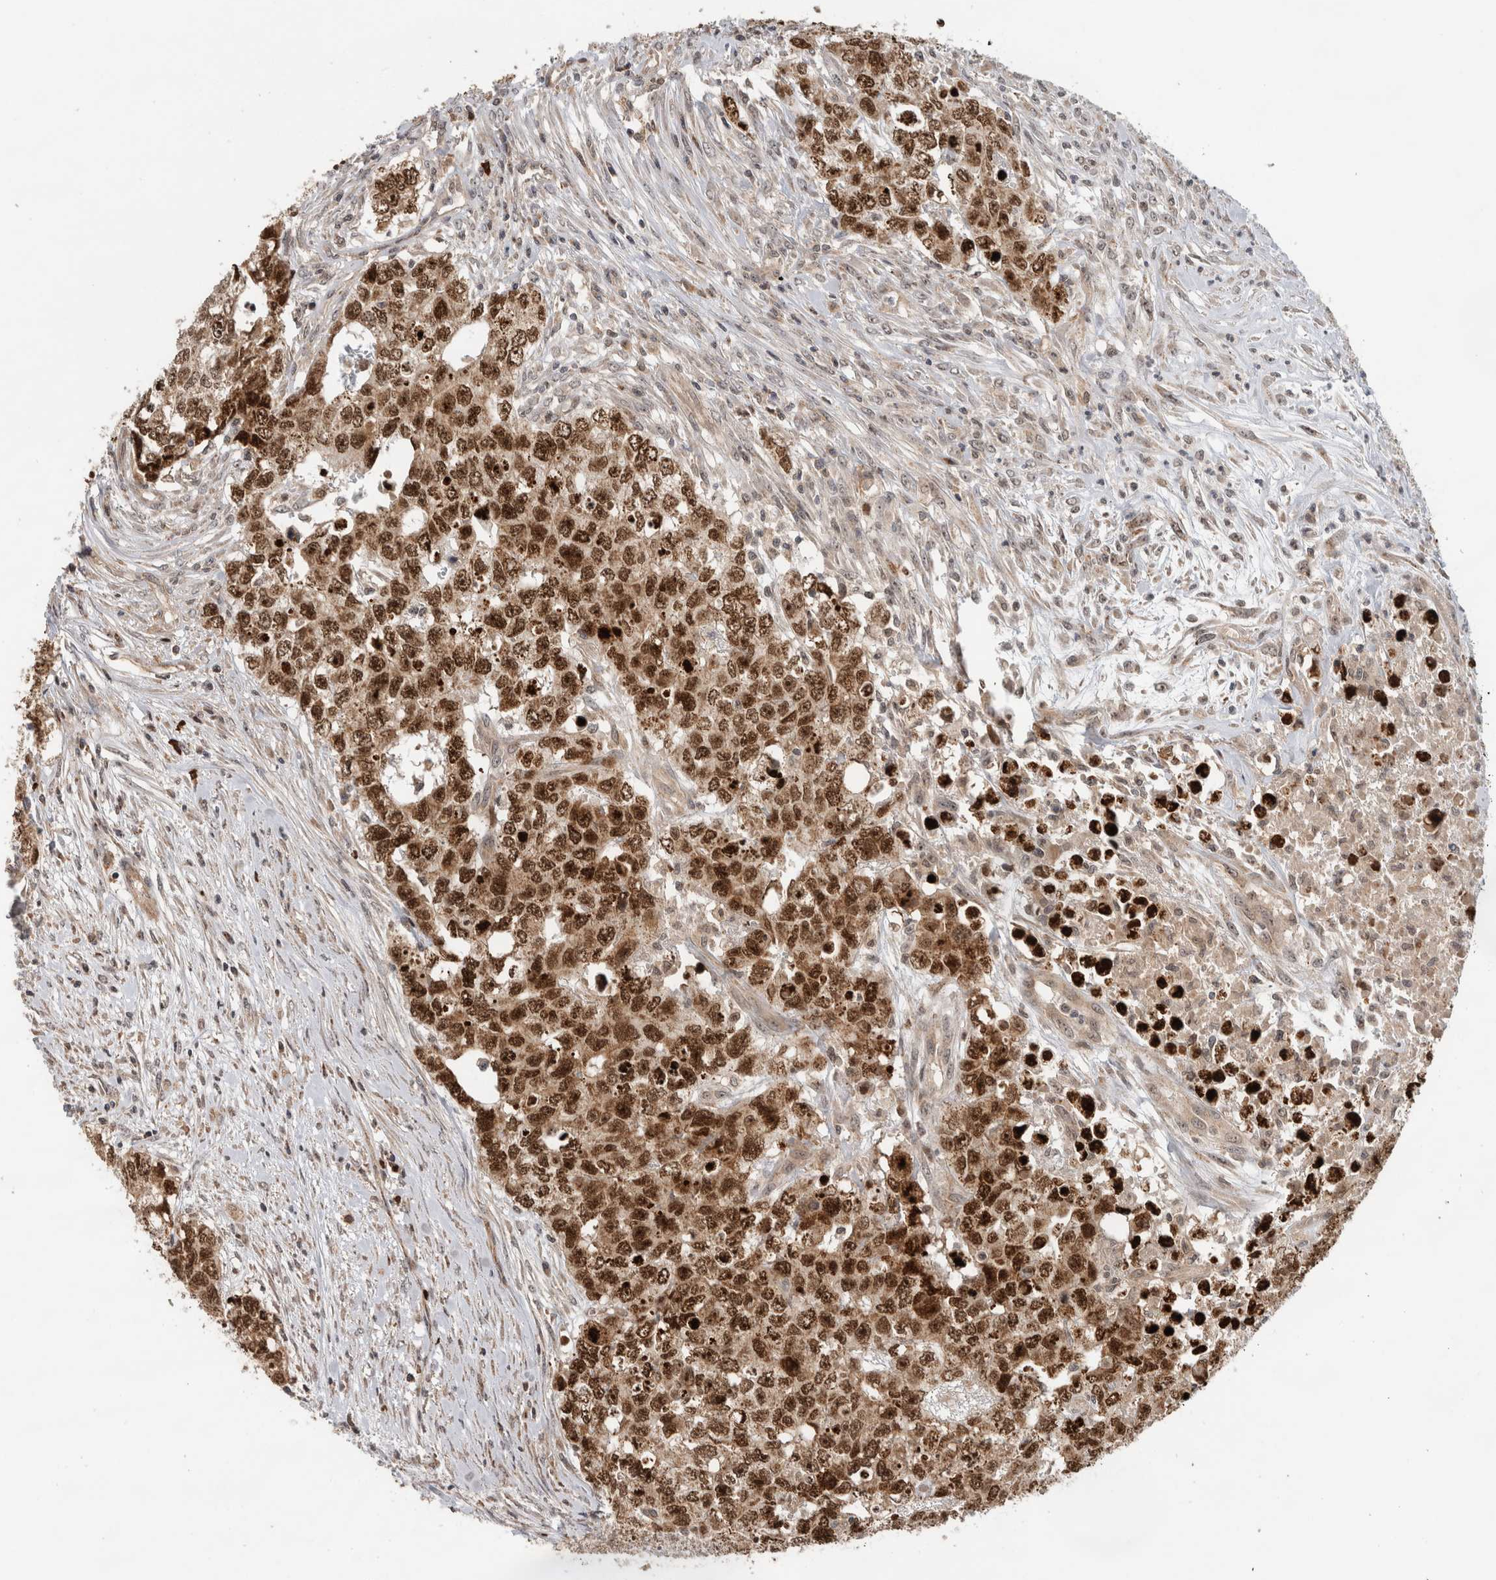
{"staining": {"intensity": "strong", "quantity": ">75%", "location": "cytoplasmic/membranous,nuclear"}, "tissue": "testis cancer", "cell_type": "Tumor cells", "image_type": "cancer", "snomed": [{"axis": "morphology", "description": "Carcinoma, Embryonal, NOS"}, {"axis": "topography", "description": "Testis"}], "caption": "Strong cytoplasmic/membranous and nuclear staining is seen in about >75% of tumor cells in testis cancer (embryonal carcinoma). Using DAB (3,3'-diaminobenzidine) (brown) and hematoxylin (blue) stains, captured at high magnification using brightfield microscopy.", "gene": "INSRR", "patient": {"sex": "male", "age": 28}}